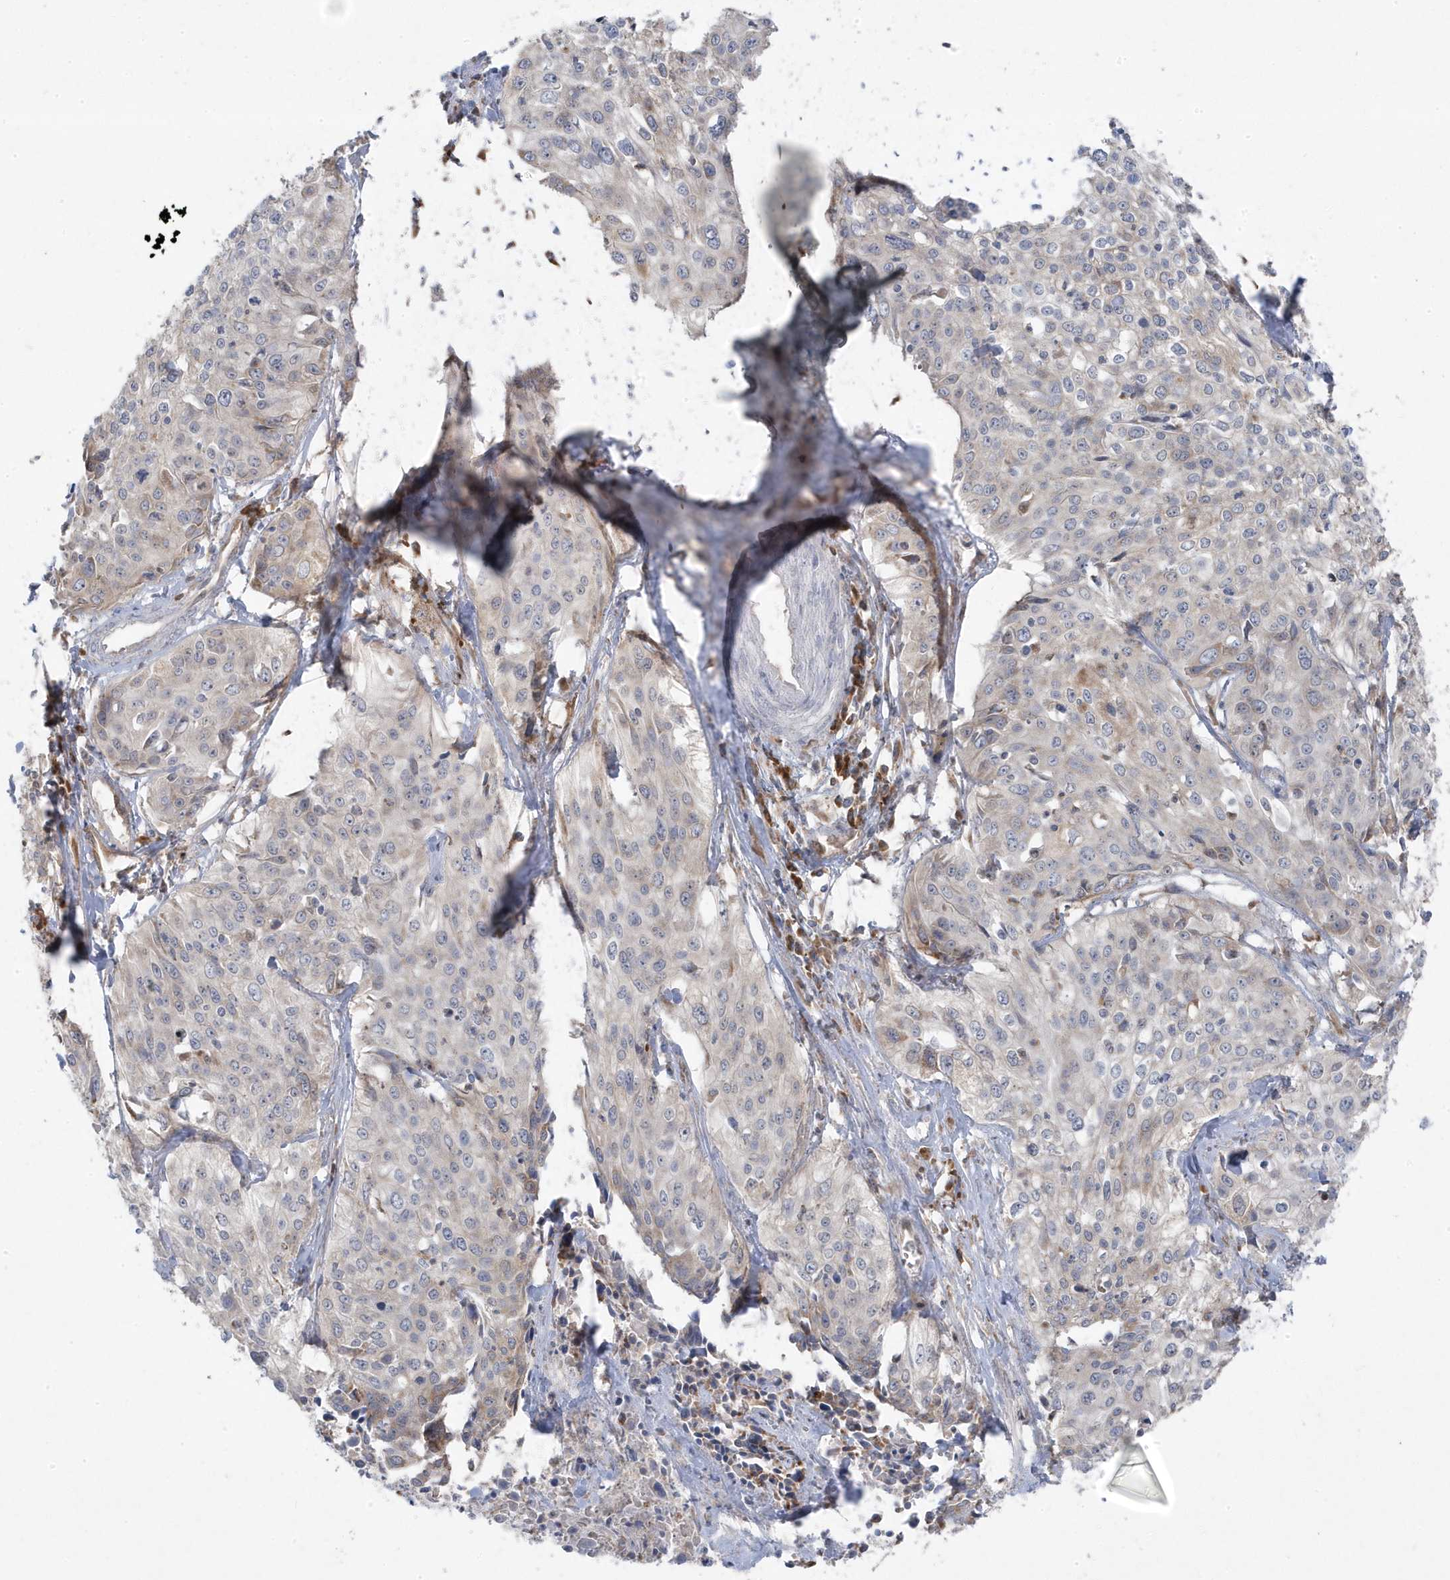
{"staining": {"intensity": "negative", "quantity": "none", "location": "none"}, "tissue": "cervical cancer", "cell_type": "Tumor cells", "image_type": "cancer", "snomed": [{"axis": "morphology", "description": "Squamous cell carcinoma, NOS"}, {"axis": "topography", "description": "Cervix"}], "caption": "Histopathology image shows no protein positivity in tumor cells of cervical cancer (squamous cell carcinoma) tissue. Brightfield microscopy of immunohistochemistry (IHC) stained with DAB (brown) and hematoxylin (blue), captured at high magnification.", "gene": "ZNF654", "patient": {"sex": "female", "age": 31}}